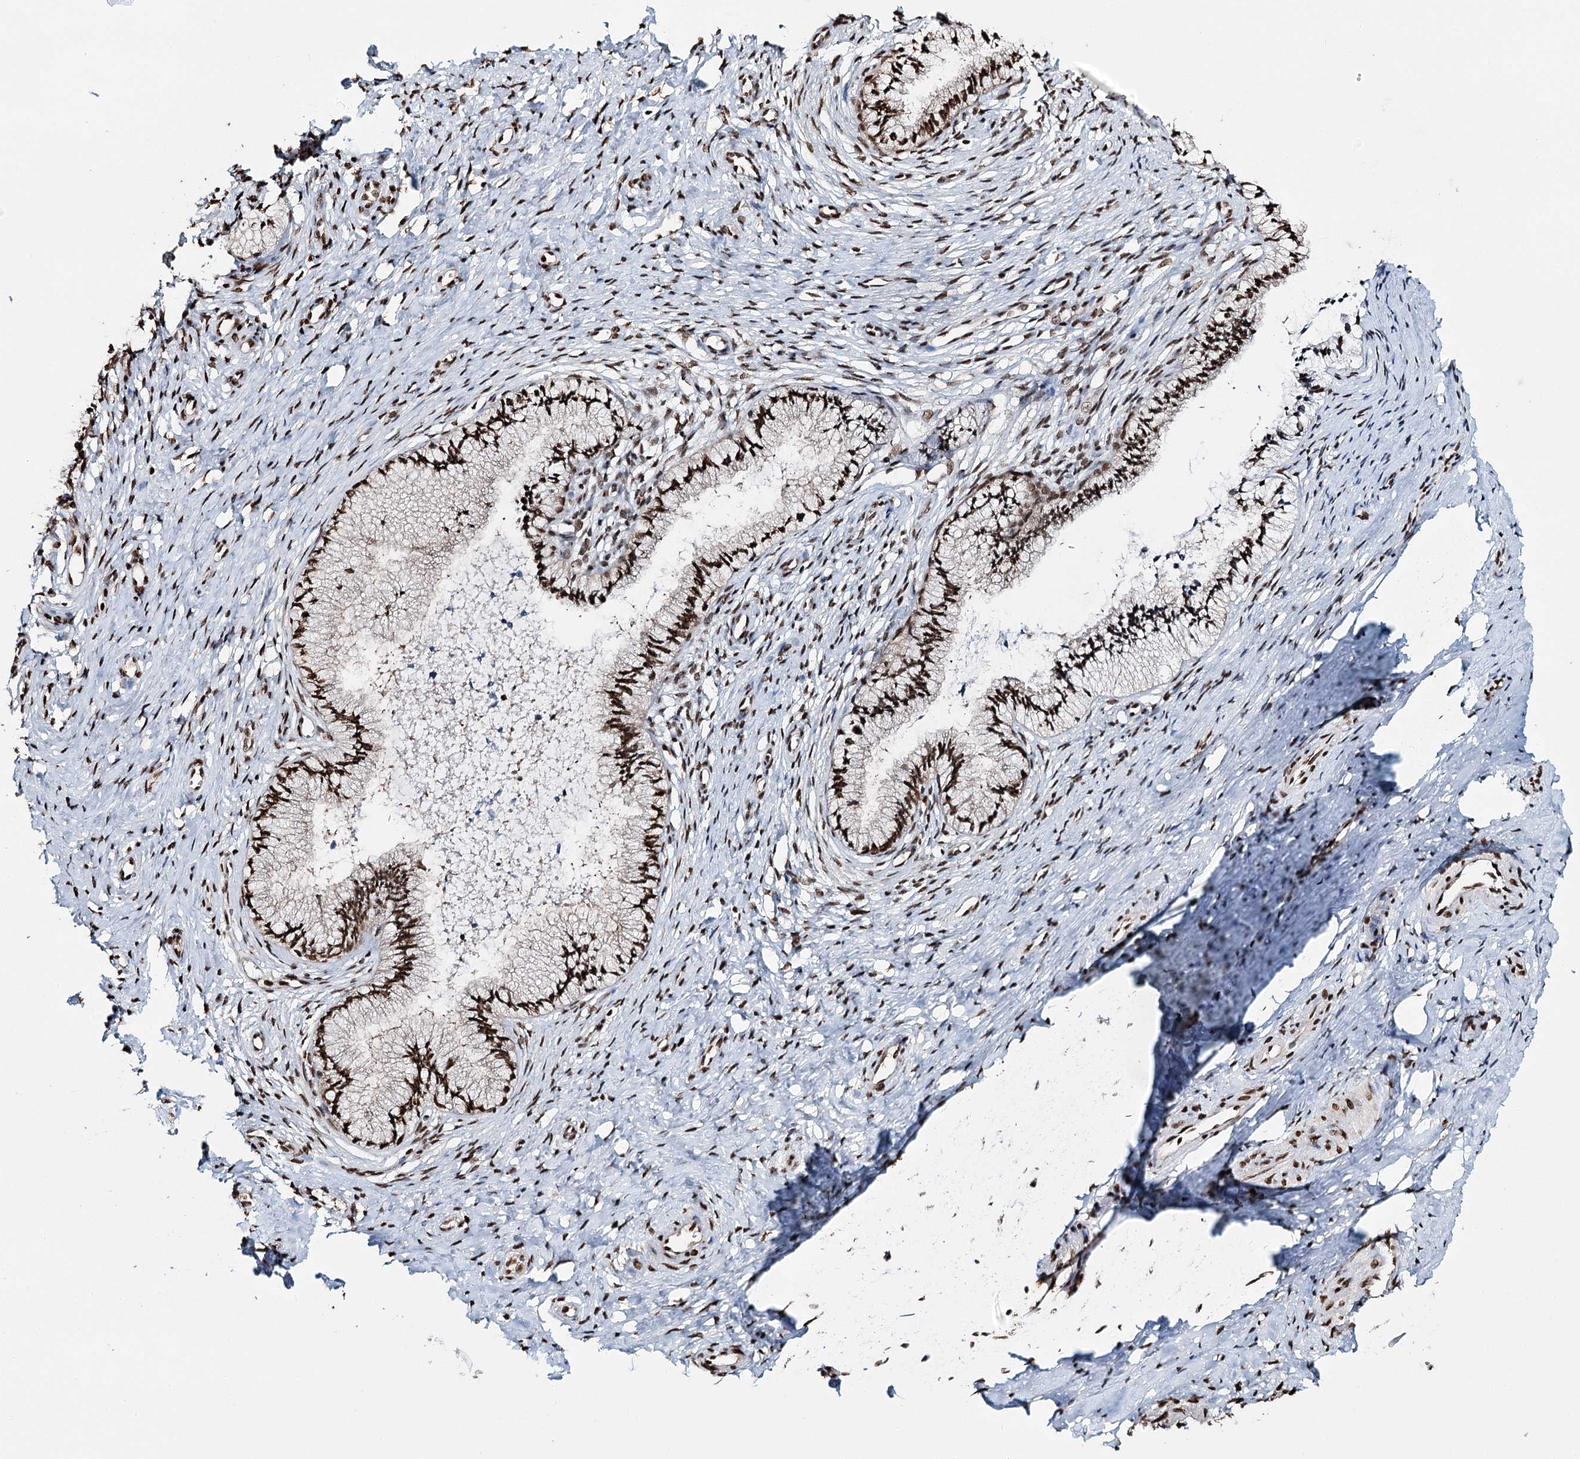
{"staining": {"intensity": "strong", "quantity": ">75%", "location": "nuclear"}, "tissue": "cervix", "cell_type": "Glandular cells", "image_type": "normal", "snomed": [{"axis": "morphology", "description": "Normal tissue, NOS"}, {"axis": "topography", "description": "Cervix"}], "caption": "IHC histopathology image of unremarkable human cervix stained for a protein (brown), which displays high levels of strong nuclear positivity in about >75% of glandular cells.", "gene": "RPS27A", "patient": {"sex": "female", "age": 36}}